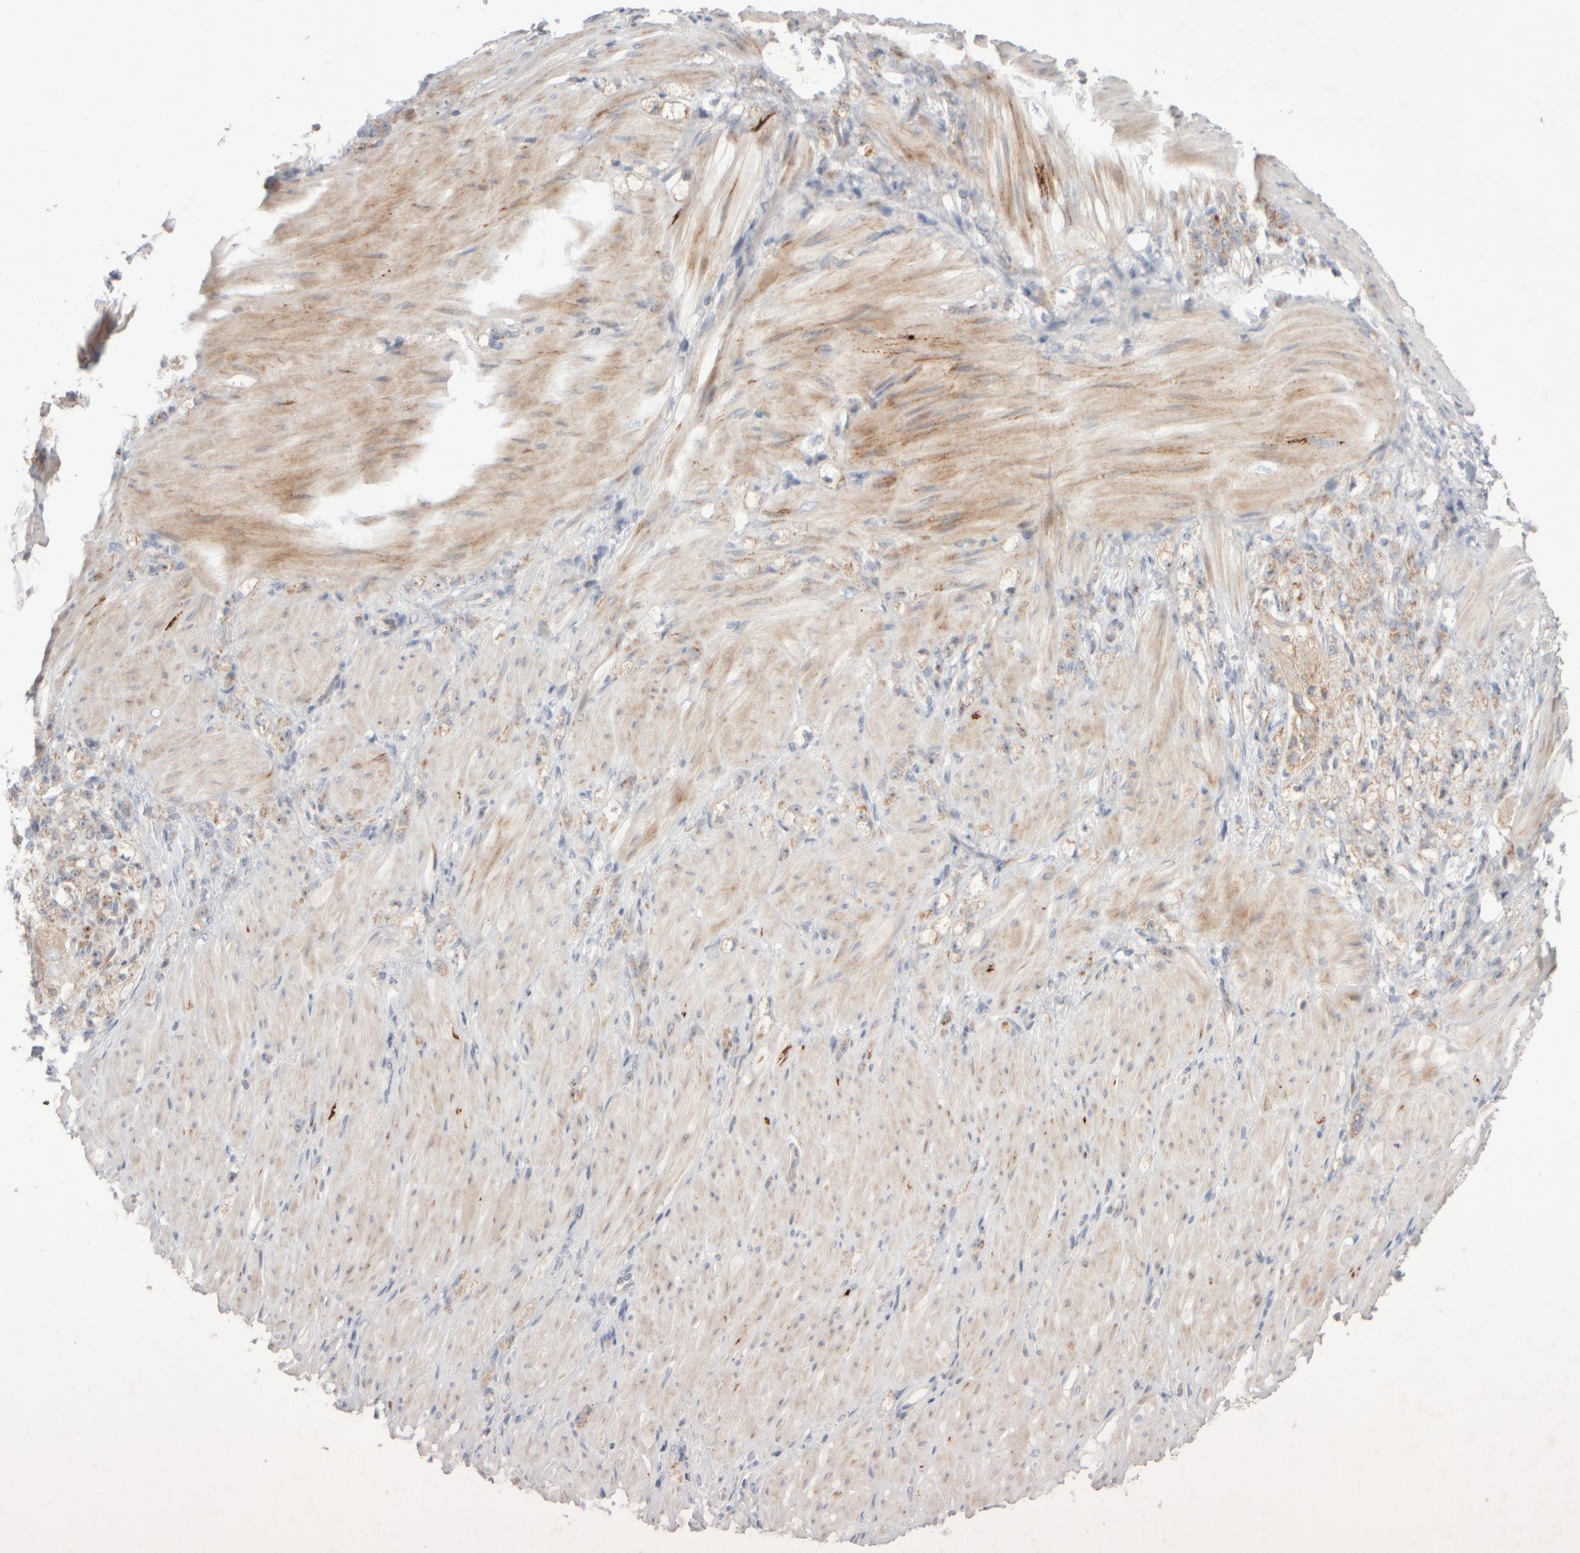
{"staining": {"intensity": "moderate", "quantity": ">75%", "location": "cytoplasmic/membranous"}, "tissue": "stomach cancer", "cell_type": "Tumor cells", "image_type": "cancer", "snomed": [{"axis": "morphology", "description": "Normal tissue, NOS"}, {"axis": "morphology", "description": "Adenocarcinoma, NOS"}, {"axis": "topography", "description": "Stomach"}], "caption": "Immunohistochemical staining of human stomach cancer (adenocarcinoma) demonstrates medium levels of moderate cytoplasmic/membranous protein expression in about >75% of tumor cells.", "gene": "CHADL", "patient": {"sex": "male", "age": 82}}